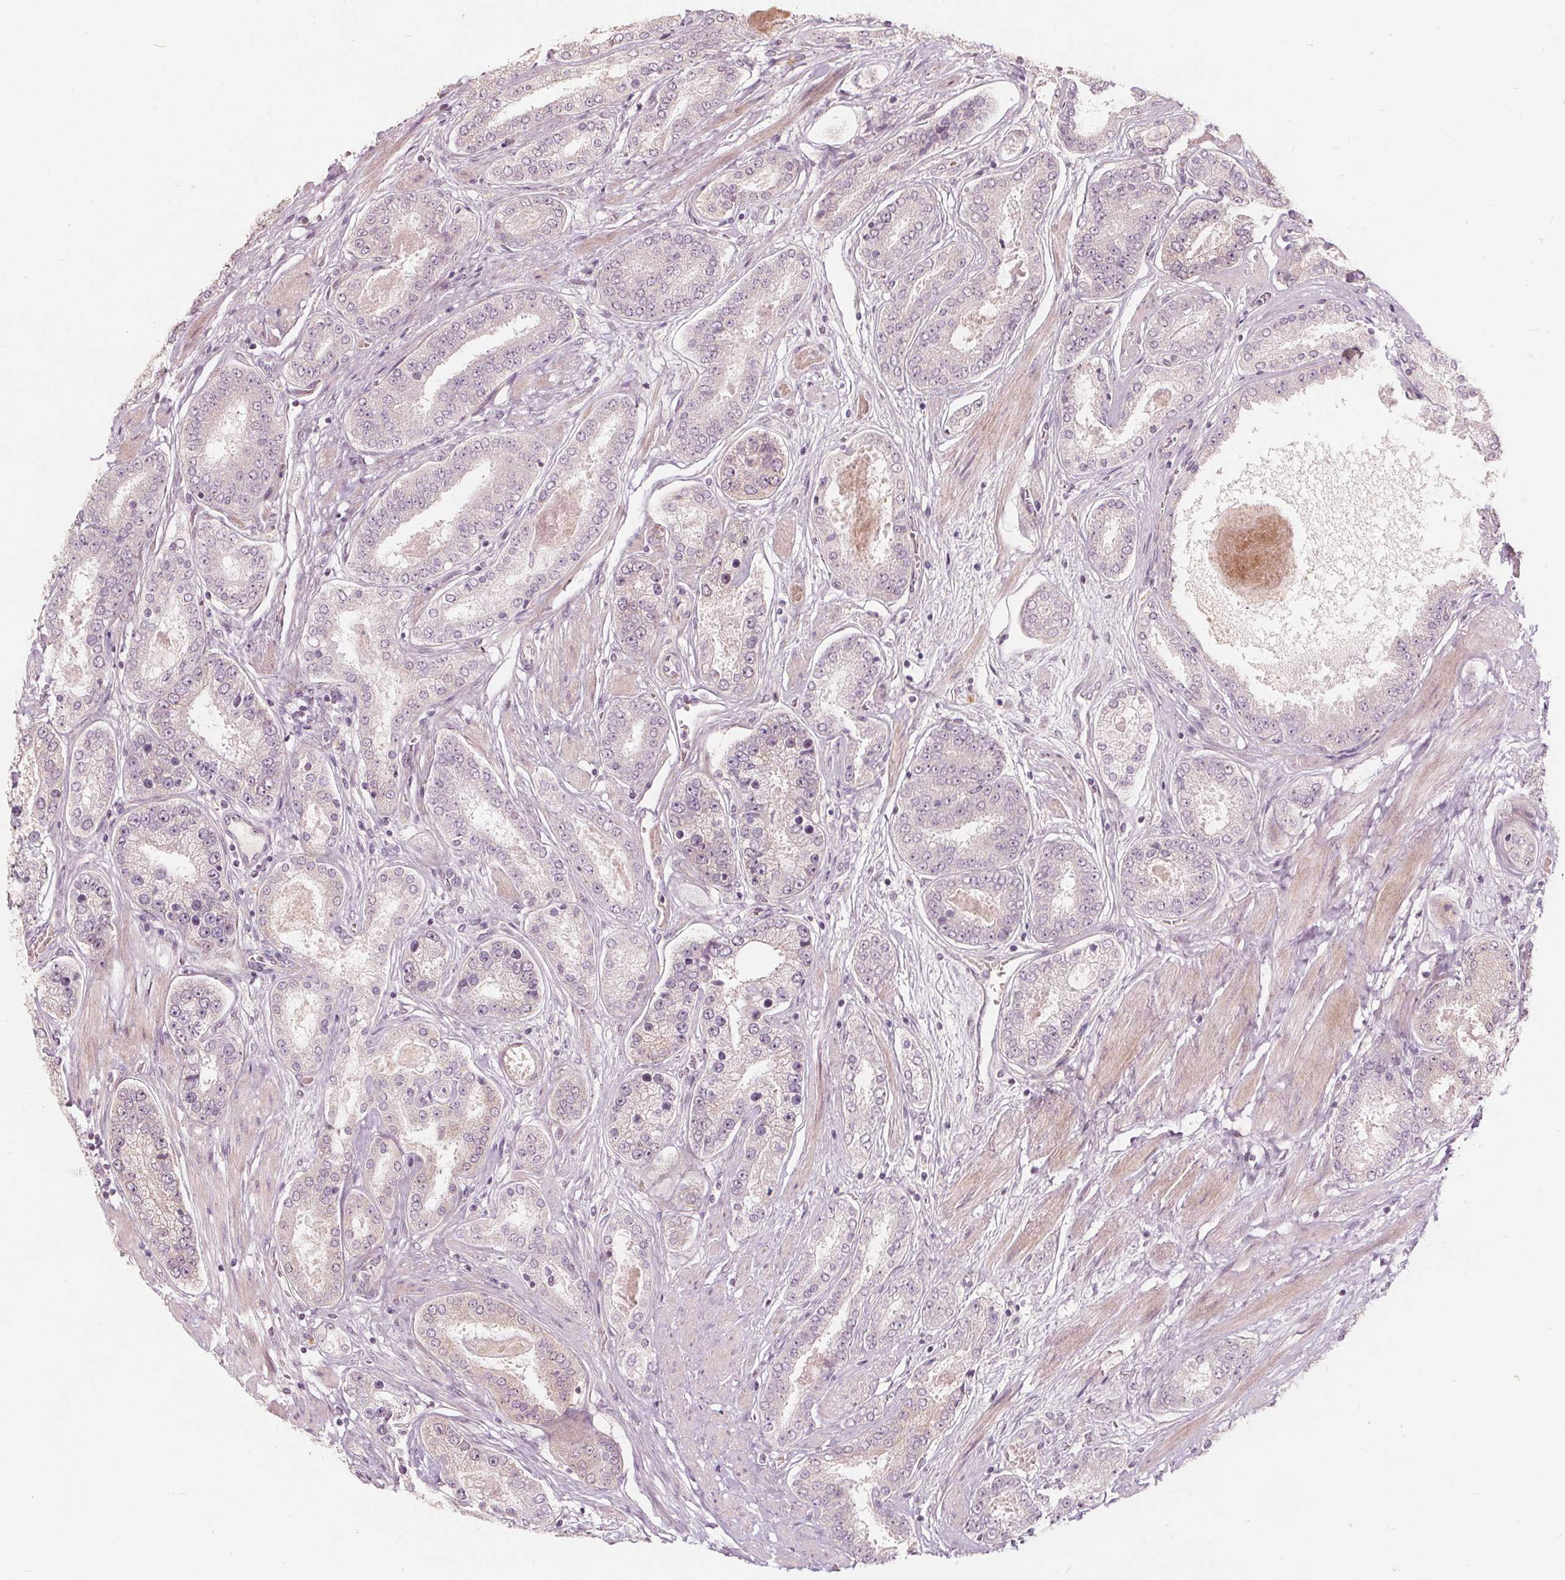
{"staining": {"intensity": "negative", "quantity": "none", "location": "none"}, "tissue": "prostate cancer", "cell_type": "Tumor cells", "image_type": "cancer", "snomed": [{"axis": "morphology", "description": "Adenocarcinoma, High grade"}, {"axis": "topography", "description": "Prostate"}], "caption": "A photomicrograph of high-grade adenocarcinoma (prostate) stained for a protein demonstrates no brown staining in tumor cells.", "gene": "PTPRT", "patient": {"sex": "male", "age": 63}}